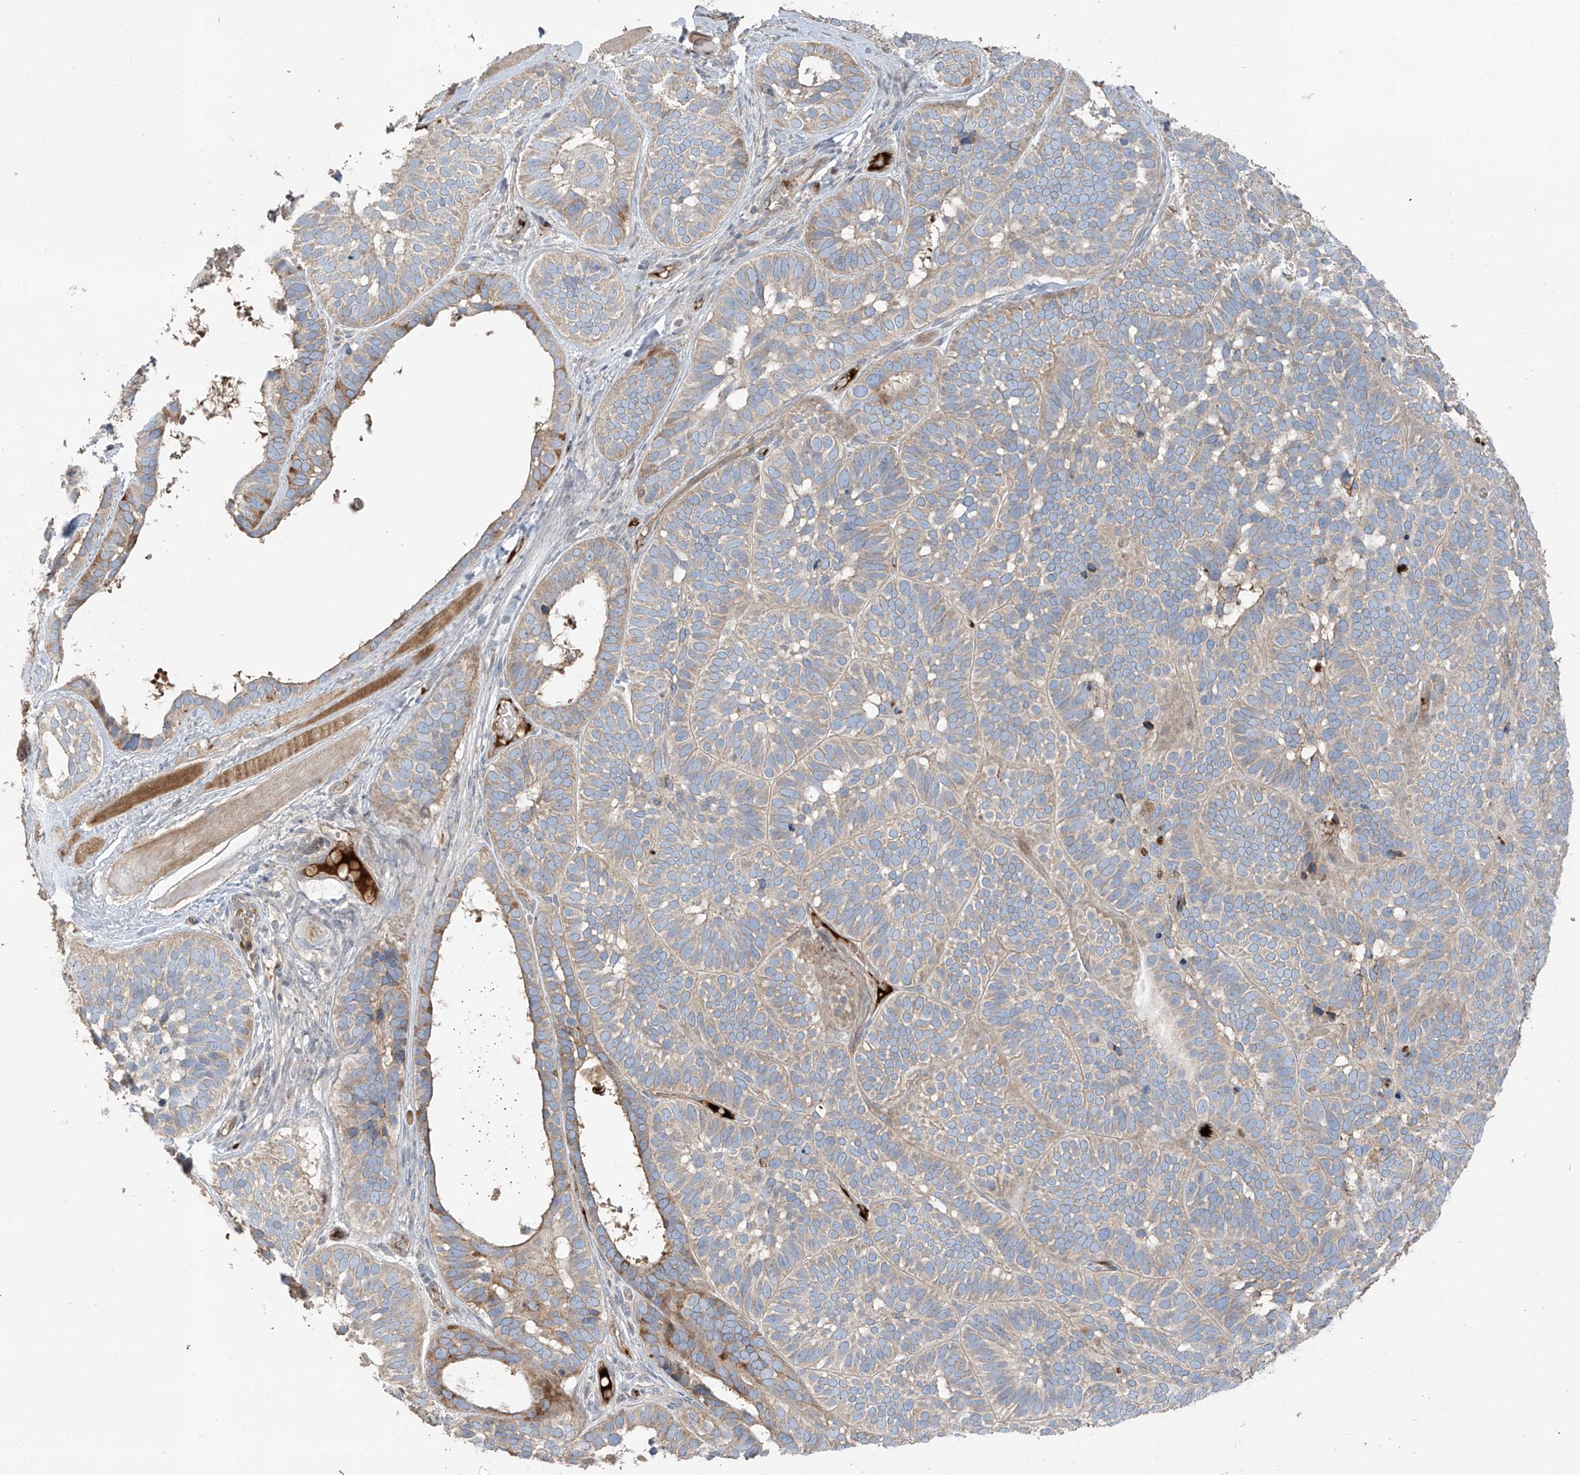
{"staining": {"intensity": "weak", "quantity": "25%-75%", "location": "cytoplasmic/membranous"}, "tissue": "skin cancer", "cell_type": "Tumor cells", "image_type": "cancer", "snomed": [{"axis": "morphology", "description": "Basal cell carcinoma"}, {"axis": "topography", "description": "Skin"}], "caption": "This image exhibits skin cancer (basal cell carcinoma) stained with immunohistochemistry (IHC) to label a protein in brown. The cytoplasmic/membranous of tumor cells show weak positivity for the protein. Nuclei are counter-stained blue.", "gene": "ABTB1", "patient": {"sex": "male", "age": 62}}